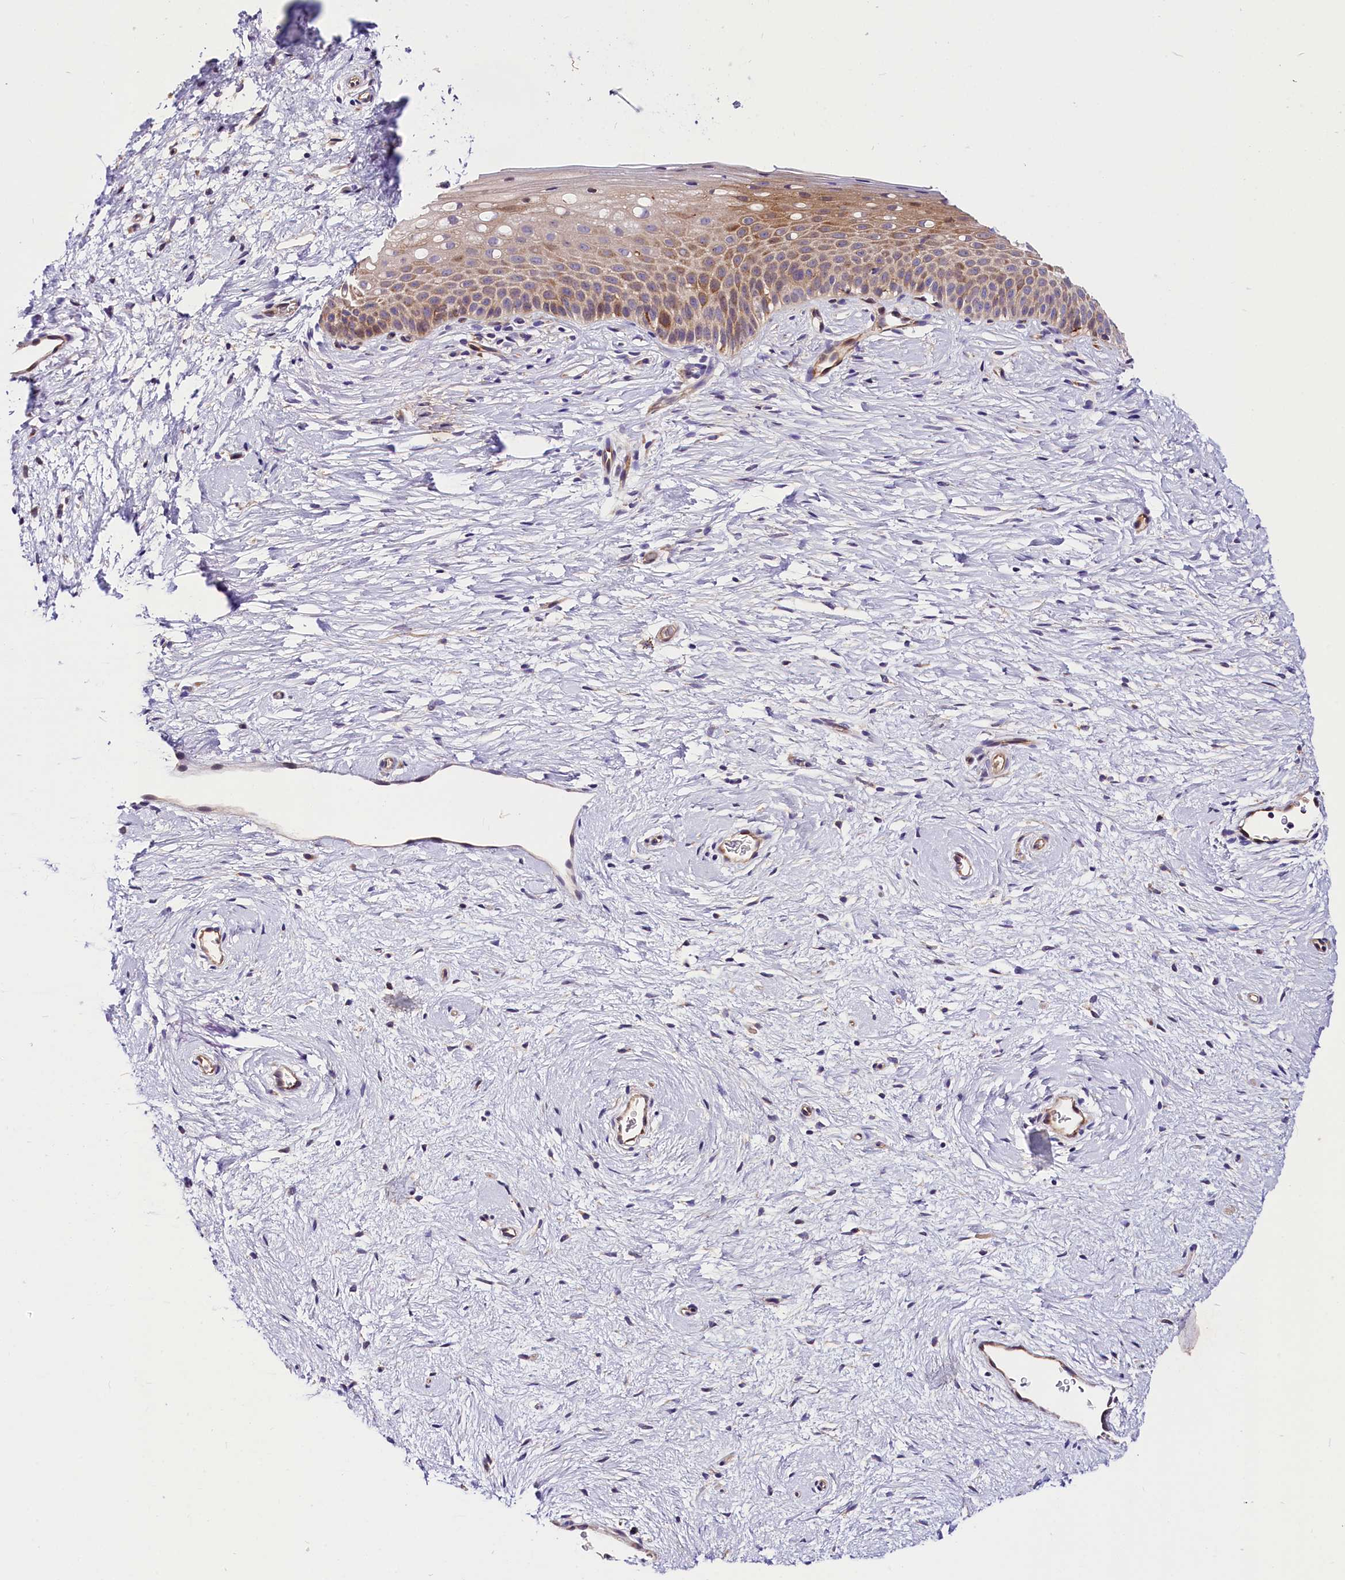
{"staining": {"intensity": "moderate", "quantity": ">75%", "location": "cytoplasmic/membranous"}, "tissue": "cervix", "cell_type": "Glandular cells", "image_type": "normal", "snomed": [{"axis": "morphology", "description": "Normal tissue, NOS"}, {"axis": "topography", "description": "Cervix"}], "caption": "An immunohistochemistry photomicrograph of benign tissue is shown. Protein staining in brown shows moderate cytoplasmic/membranous positivity in cervix within glandular cells. (DAB (3,3'-diaminobenzidine) = brown stain, brightfield microscopy at high magnification).", "gene": "ARMC6", "patient": {"sex": "female", "age": 57}}